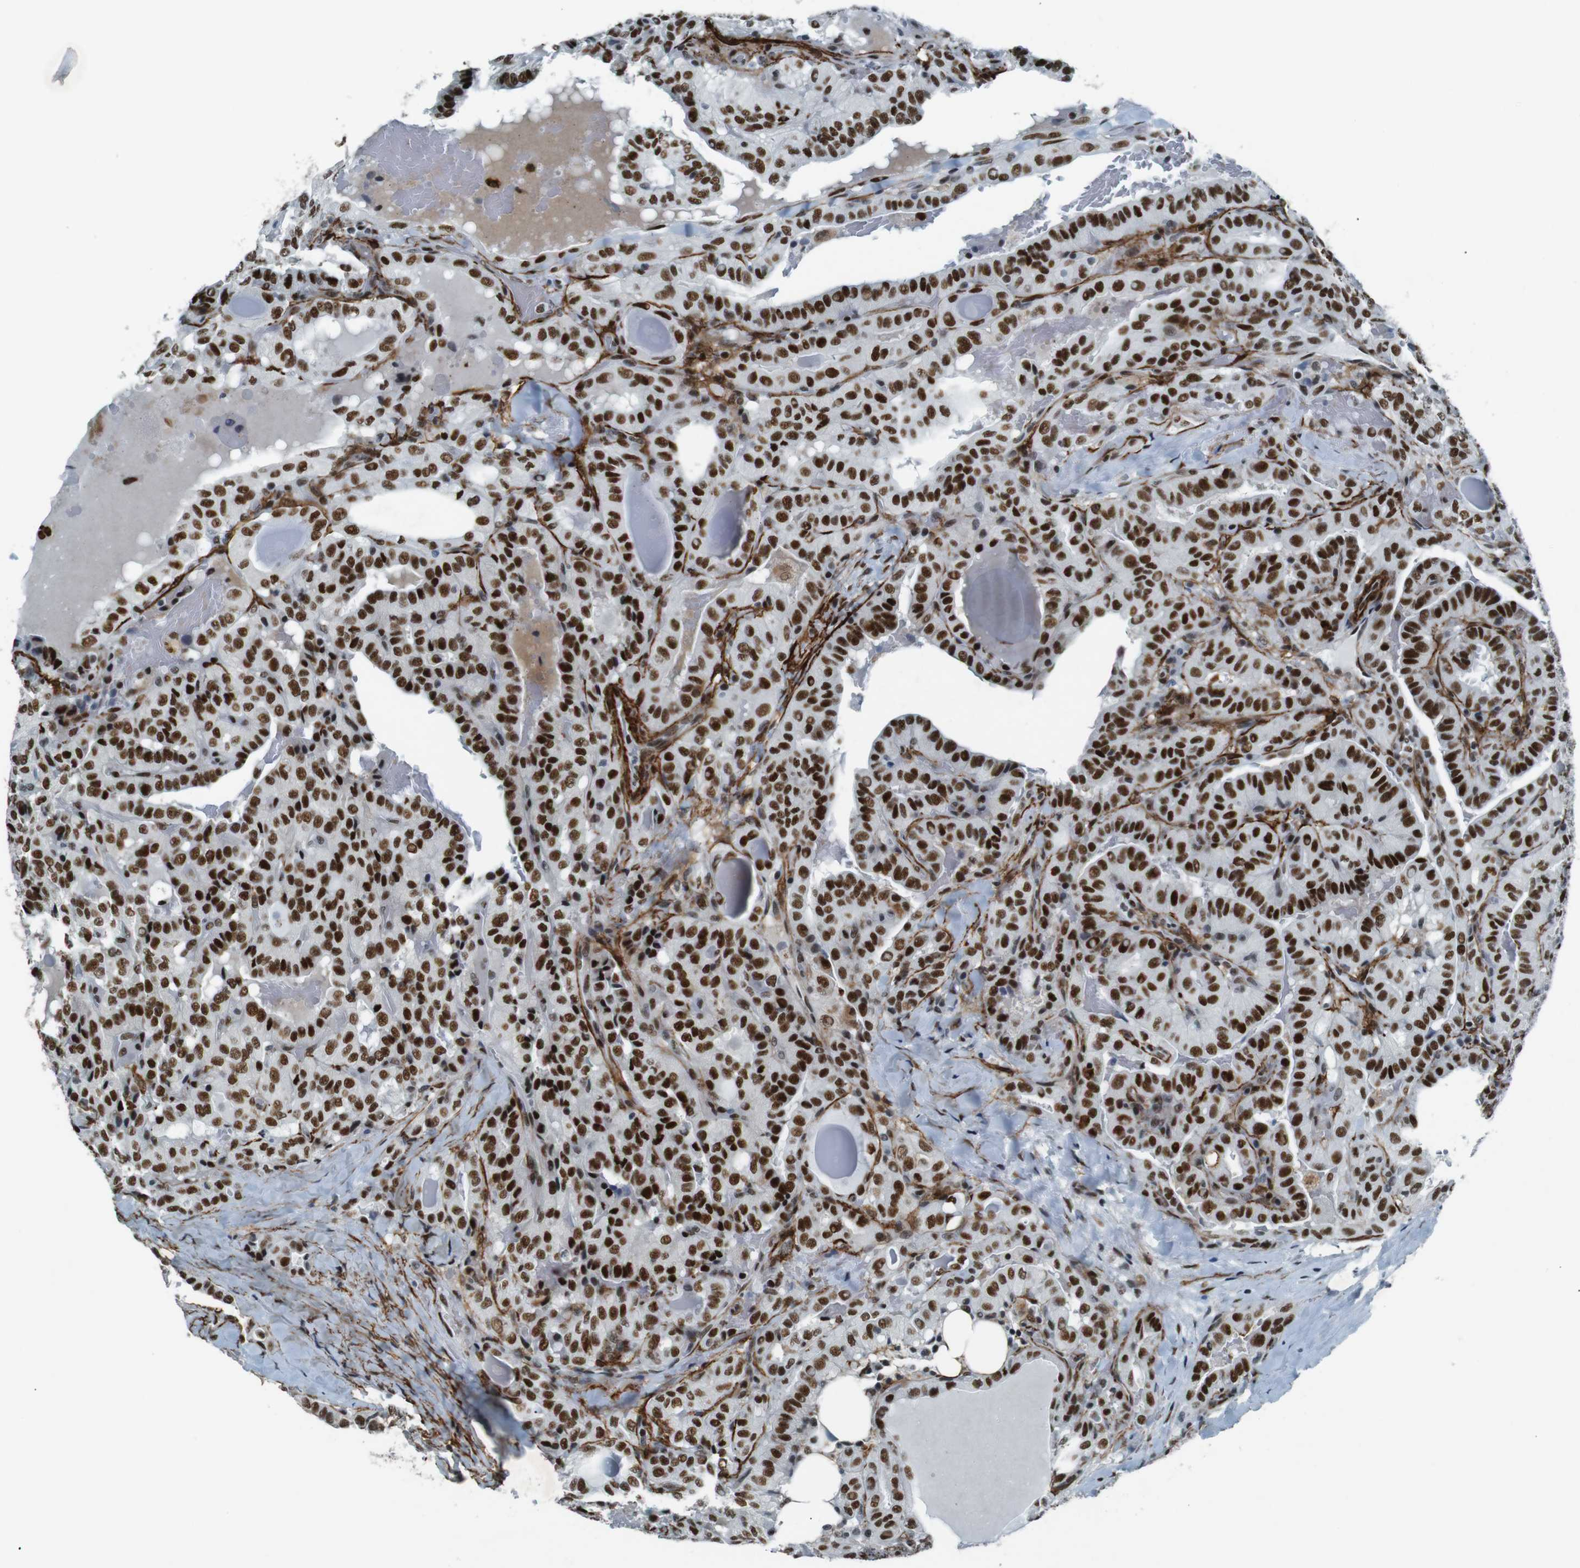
{"staining": {"intensity": "strong", "quantity": ">75%", "location": "nuclear"}, "tissue": "thyroid cancer", "cell_type": "Tumor cells", "image_type": "cancer", "snomed": [{"axis": "morphology", "description": "Papillary adenocarcinoma, NOS"}, {"axis": "topography", "description": "Thyroid gland"}], "caption": "Human papillary adenocarcinoma (thyroid) stained with a brown dye shows strong nuclear positive expression in about >75% of tumor cells.", "gene": "HEXIM1", "patient": {"sex": "male", "age": 77}}